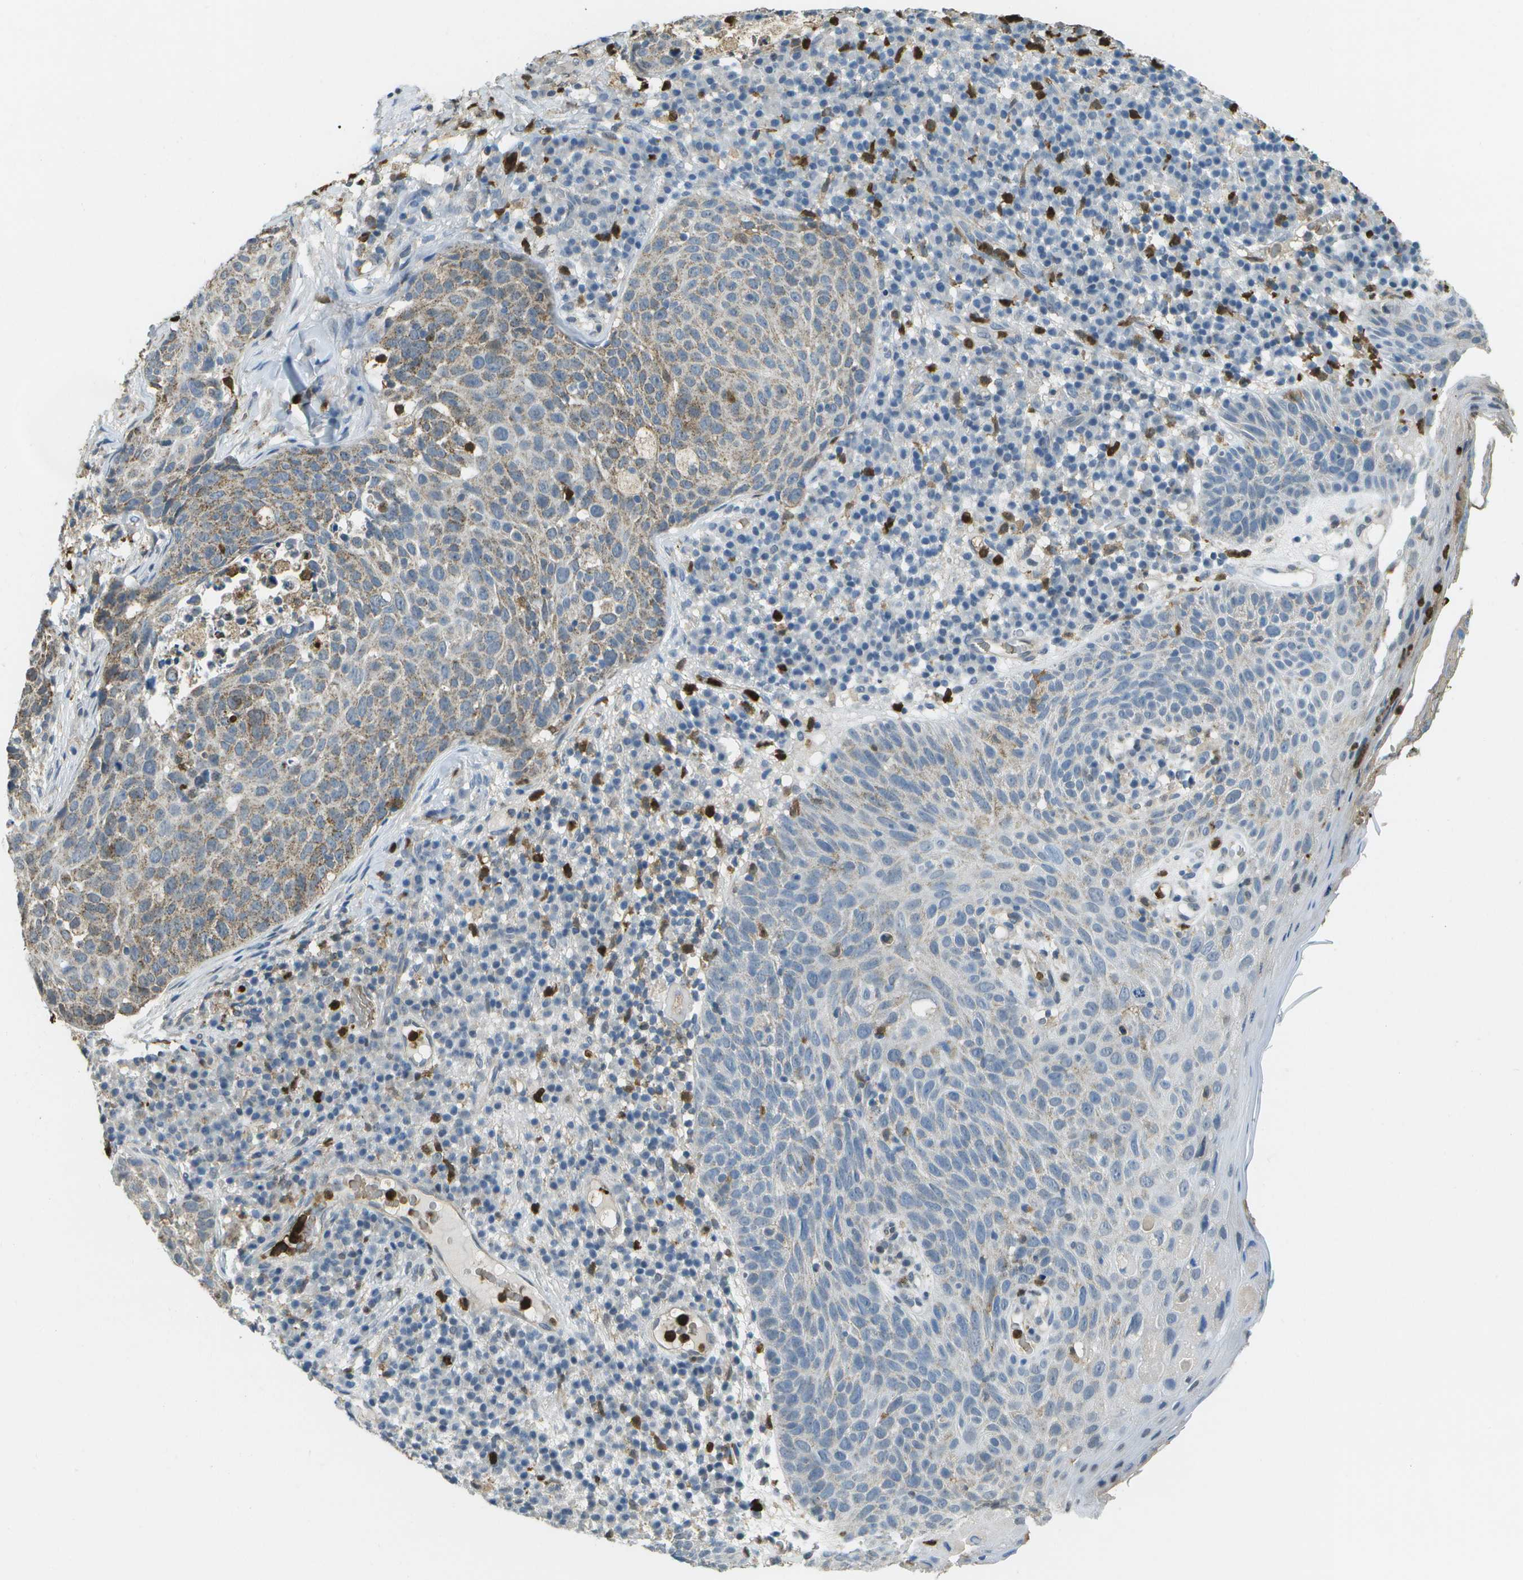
{"staining": {"intensity": "weak", "quantity": "<25%", "location": "cytoplasmic/membranous"}, "tissue": "skin cancer", "cell_type": "Tumor cells", "image_type": "cancer", "snomed": [{"axis": "morphology", "description": "Squamous cell carcinoma in situ, NOS"}, {"axis": "morphology", "description": "Squamous cell carcinoma, NOS"}, {"axis": "topography", "description": "Skin"}], "caption": "Immunohistochemical staining of human squamous cell carcinoma in situ (skin) shows no significant expression in tumor cells.", "gene": "CACHD1", "patient": {"sex": "male", "age": 93}}